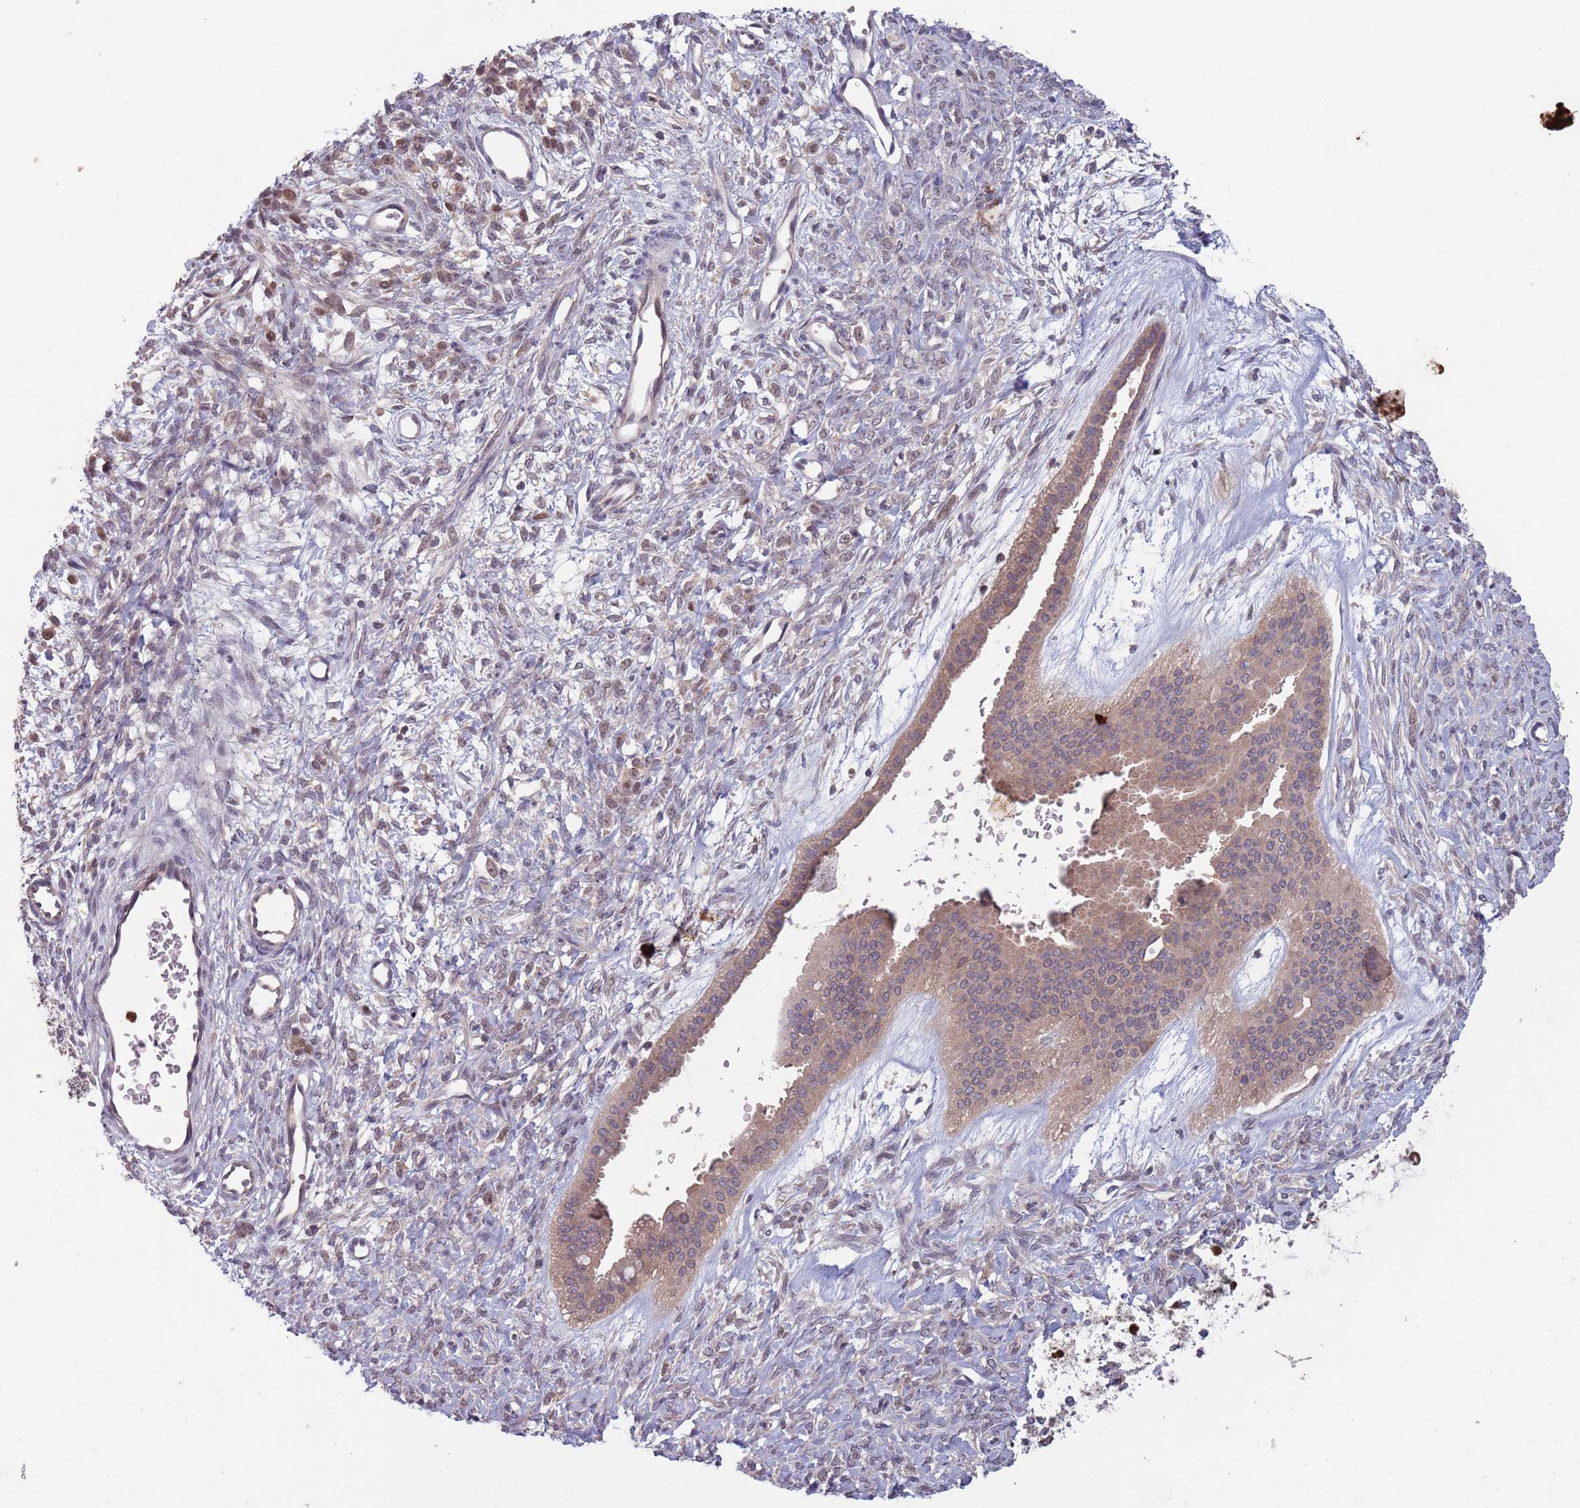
{"staining": {"intensity": "weak", "quantity": ">75%", "location": "cytoplasmic/membranous"}, "tissue": "ovarian cancer", "cell_type": "Tumor cells", "image_type": "cancer", "snomed": [{"axis": "morphology", "description": "Cystadenocarcinoma, mucinous, NOS"}, {"axis": "topography", "description": "Ovary"}], "caption": "Human mucinous cystadenocarcinoma (ovarian) stained for a protein (brown) reveals weak cytoplasmic/membranous positive expression in approximately >75% of tumor cells.", "gene": "TYW1", "patient": {"sex": "female", "age": 73}}